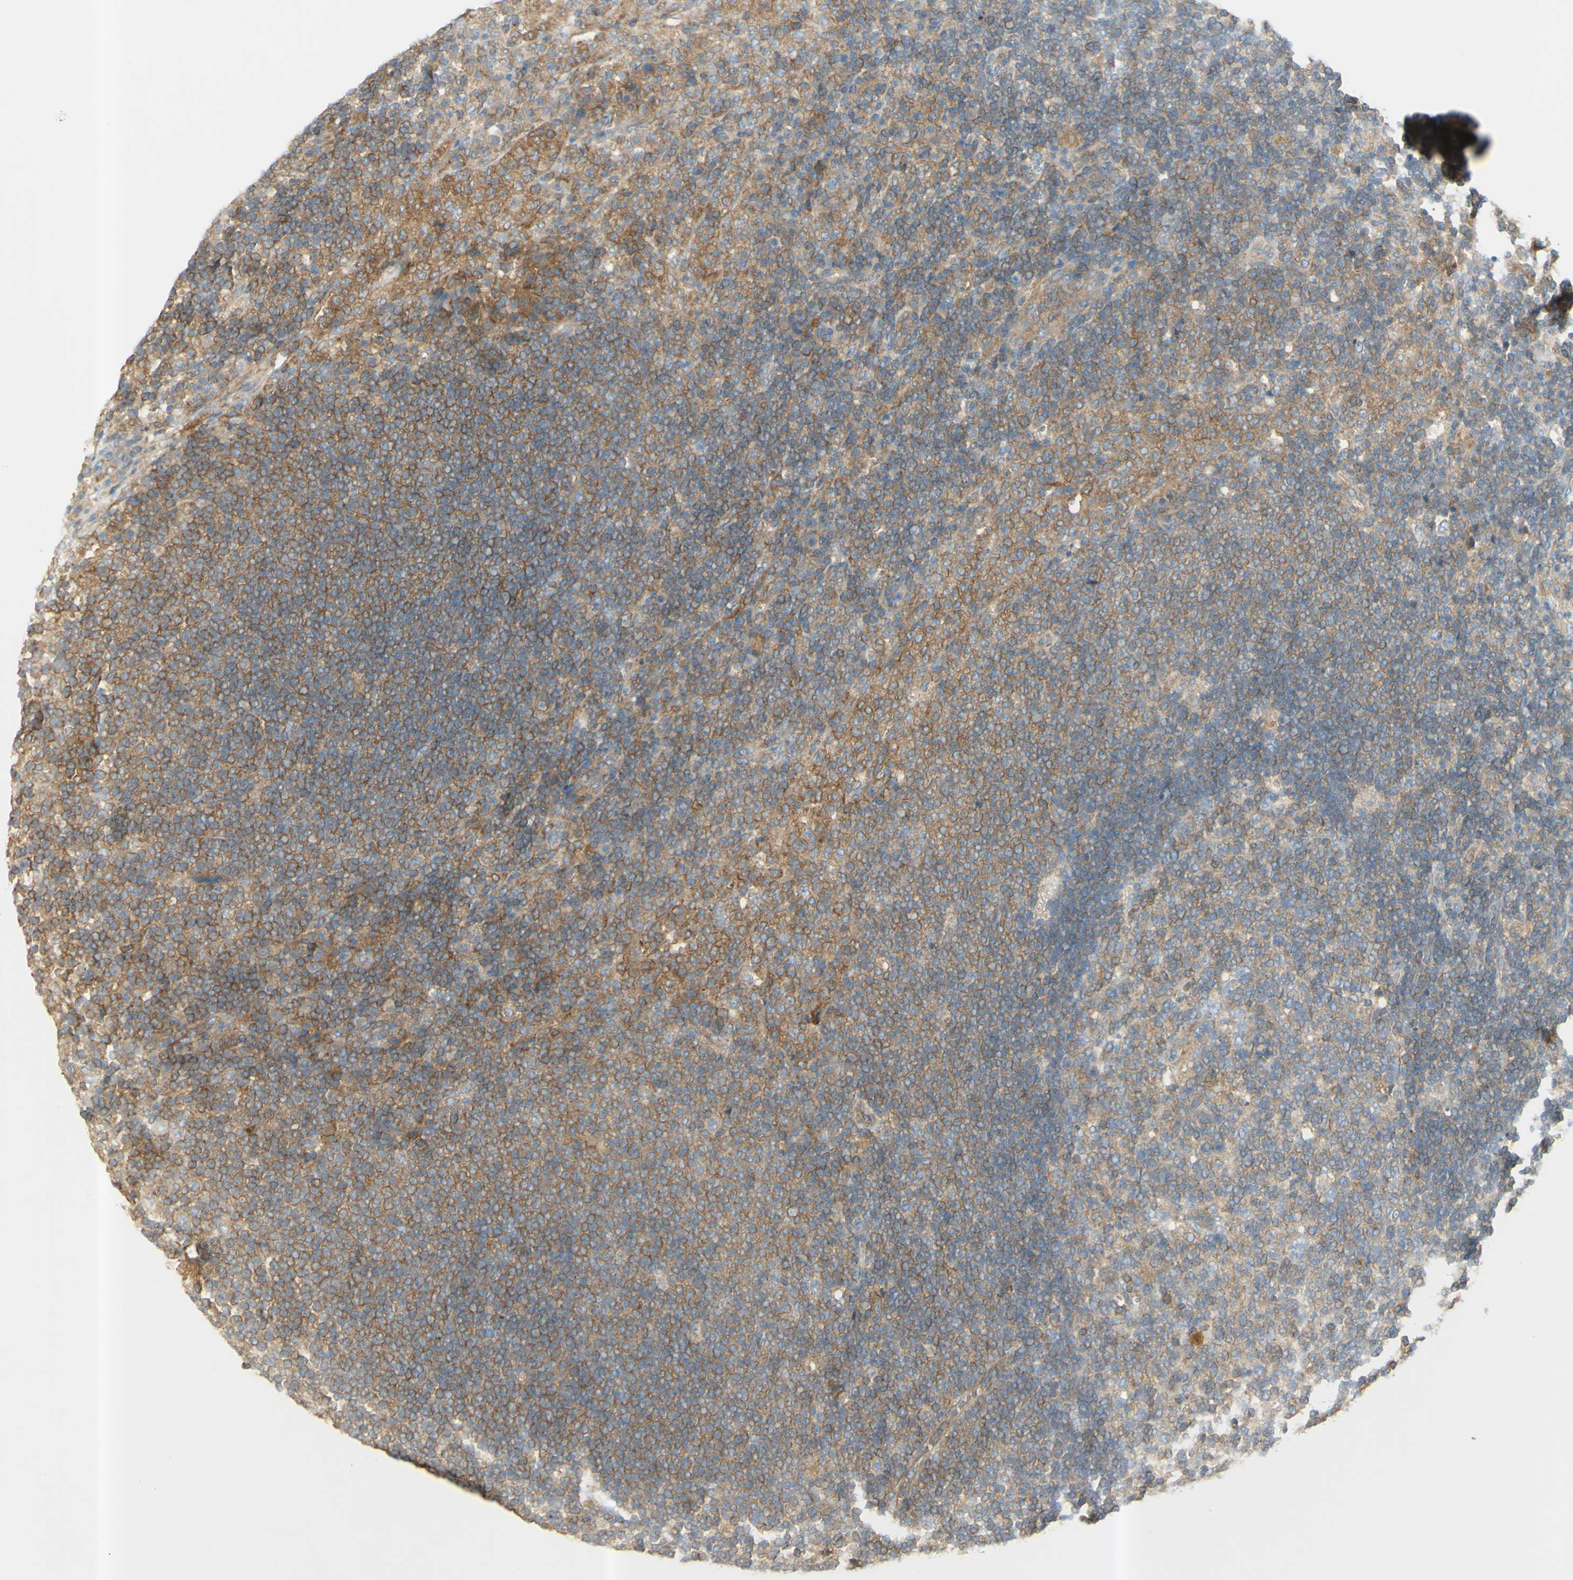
{"staining": {"intensity": "moderate", "quantity": ">75%", "location": "cytoplasmic/membranous"}, "tissue": "lymph node", "cell_type": "Germinal center cells", "image_type": "normal", "snomed": [{"axis": "morphology", "description": "Normal tissue, NOS"}, {"axis": "topography", "description": "Lymph node"}], "caption": "Protein analysis of benign lymph node displays moderate cytoplasmic/membranous staining in about >75% of germinal center cells.", "gene": "IKBKG", "patient": {"sex": "female", "age": 53}}